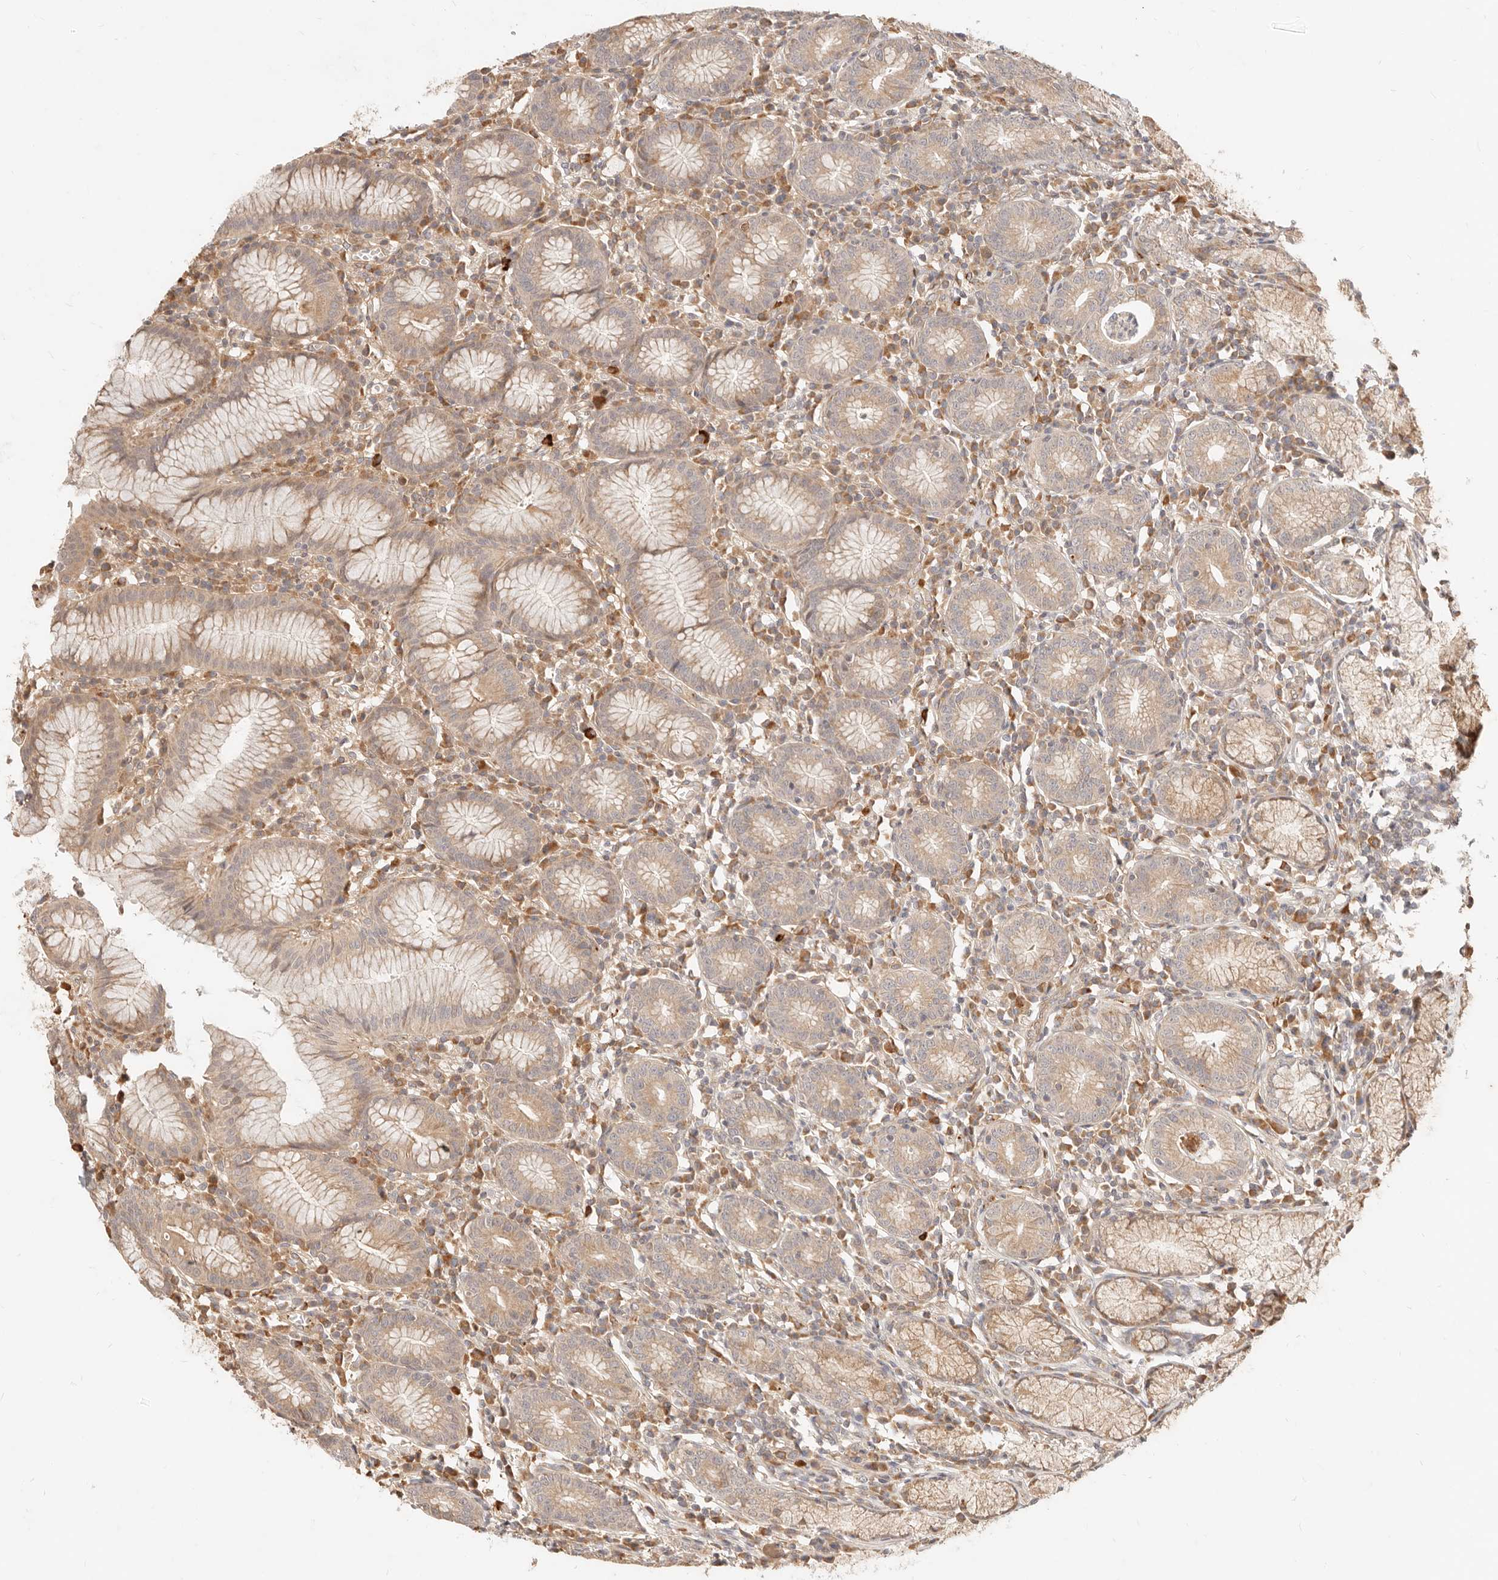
{"staining": {"intensity": "moderate", "quantity": ">75%", "location": "cytoplasmic/membranous"}, "tissue": "stomach", "cell_type": "Glandular cells", "image_type": "normal", "snomed": [{"axis": "morphology", "description": "Normal tissue, NOS"}, {"axis": "topography", "description": "Stomach"}], "caption": "IHC of benign human stomach demonstrates medium levels of moderate cytoplasmic/membranous positivity in about >75% of glandular cells.", "gene": "UBXN10", "patient": {"sex": "male", "age": 55}}